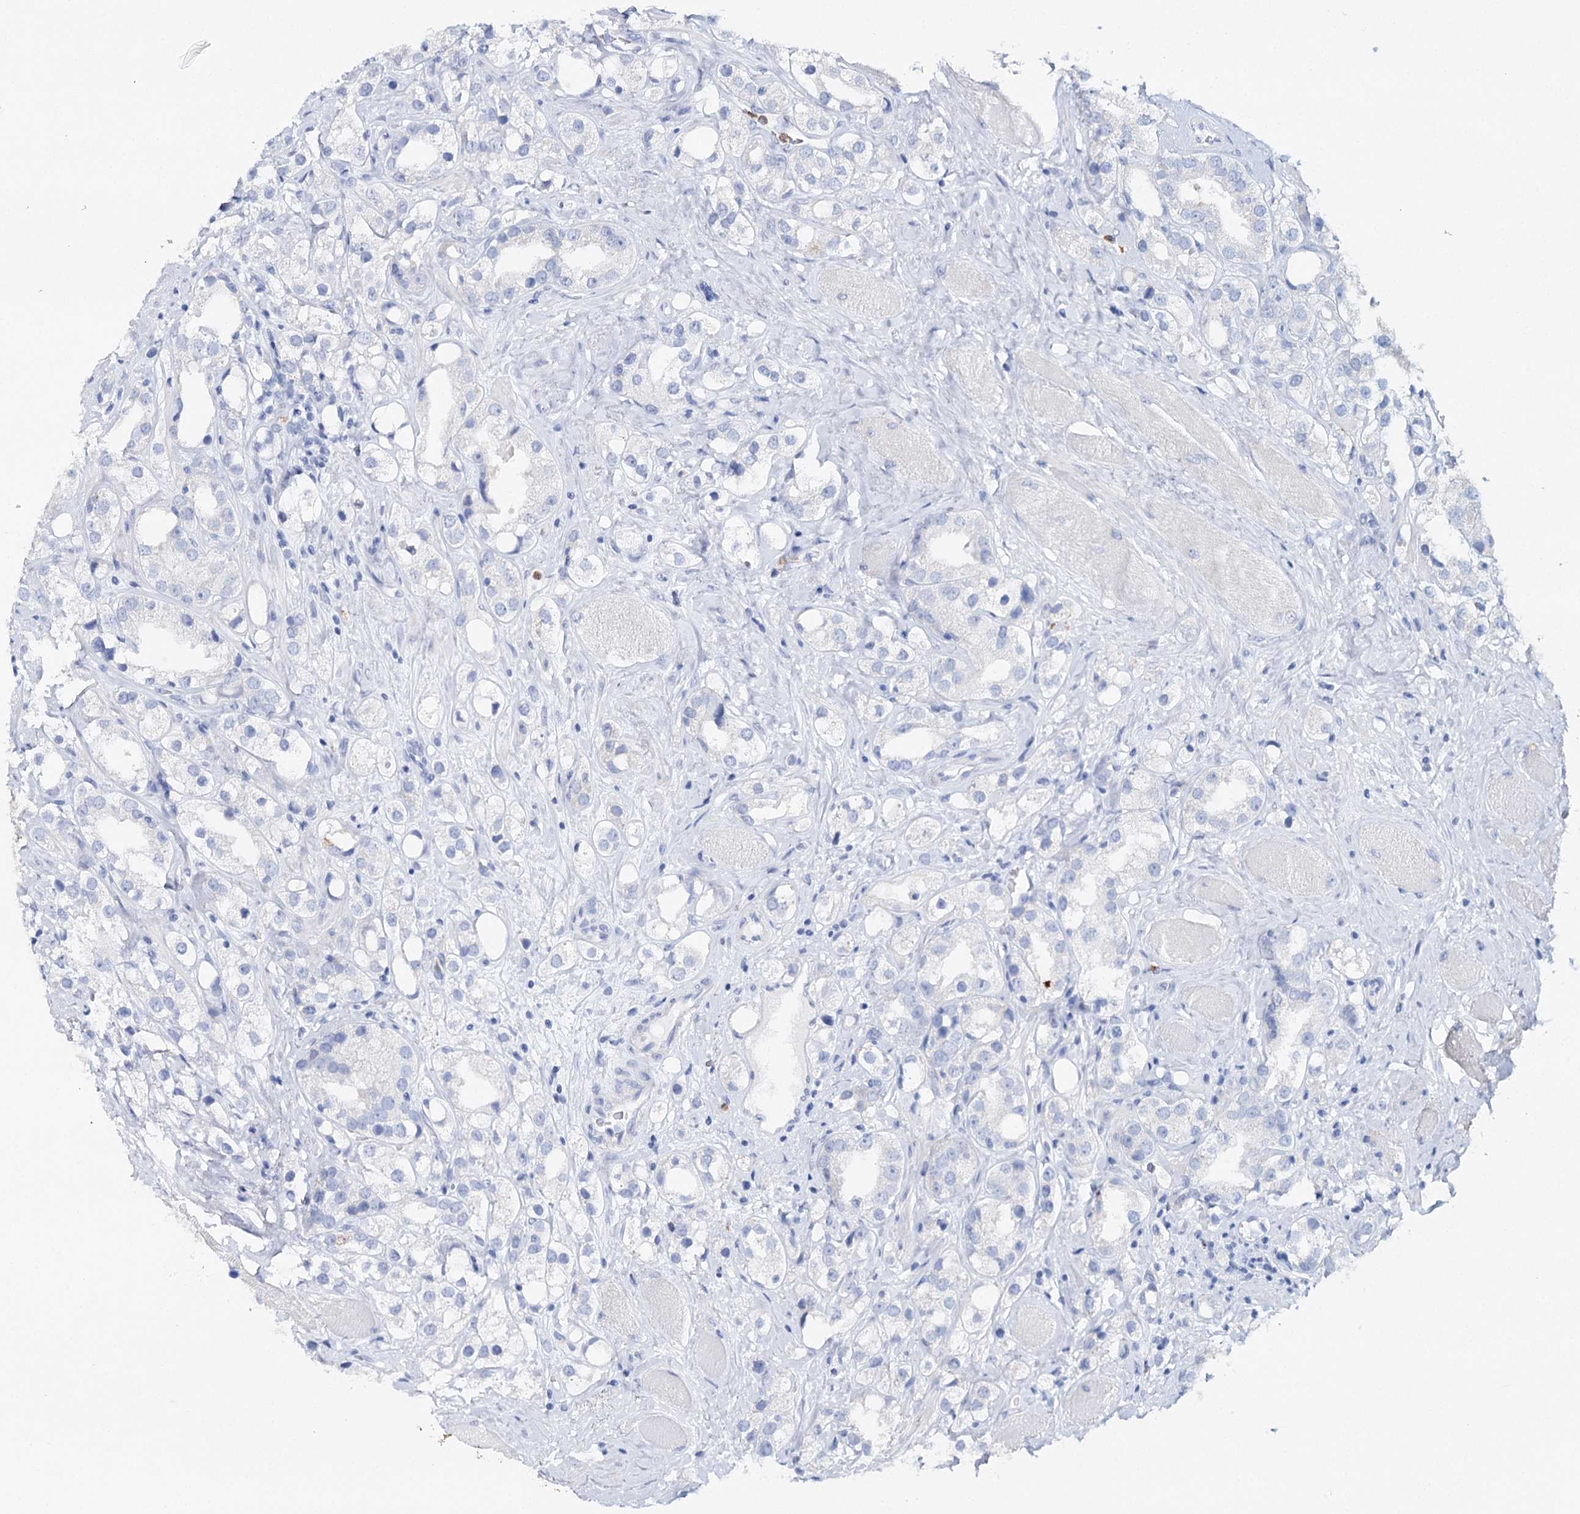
{"staining": {"intensity": "negative", "quantity": "none", "location": "none"}, "tissue": "prostate cancer", "cell_type": "Tumor cells", "image_type": "cancer", "snomed": [{"axis": "morphology", "description": "Adenocarcinoma, NOS"}, {"axis": "topography", "description": "Prostate"}], "caption": "High magnification brightfield microscopy of prostate adenocarcinoma stained with DAB (3,3'-diaminobenzidine) (brown) and counterstained with hematoxylin (blue): tumor cells show no significant expression.", "gene": "CEACAM8", "patient": {"sex": "male", "age": 79}}